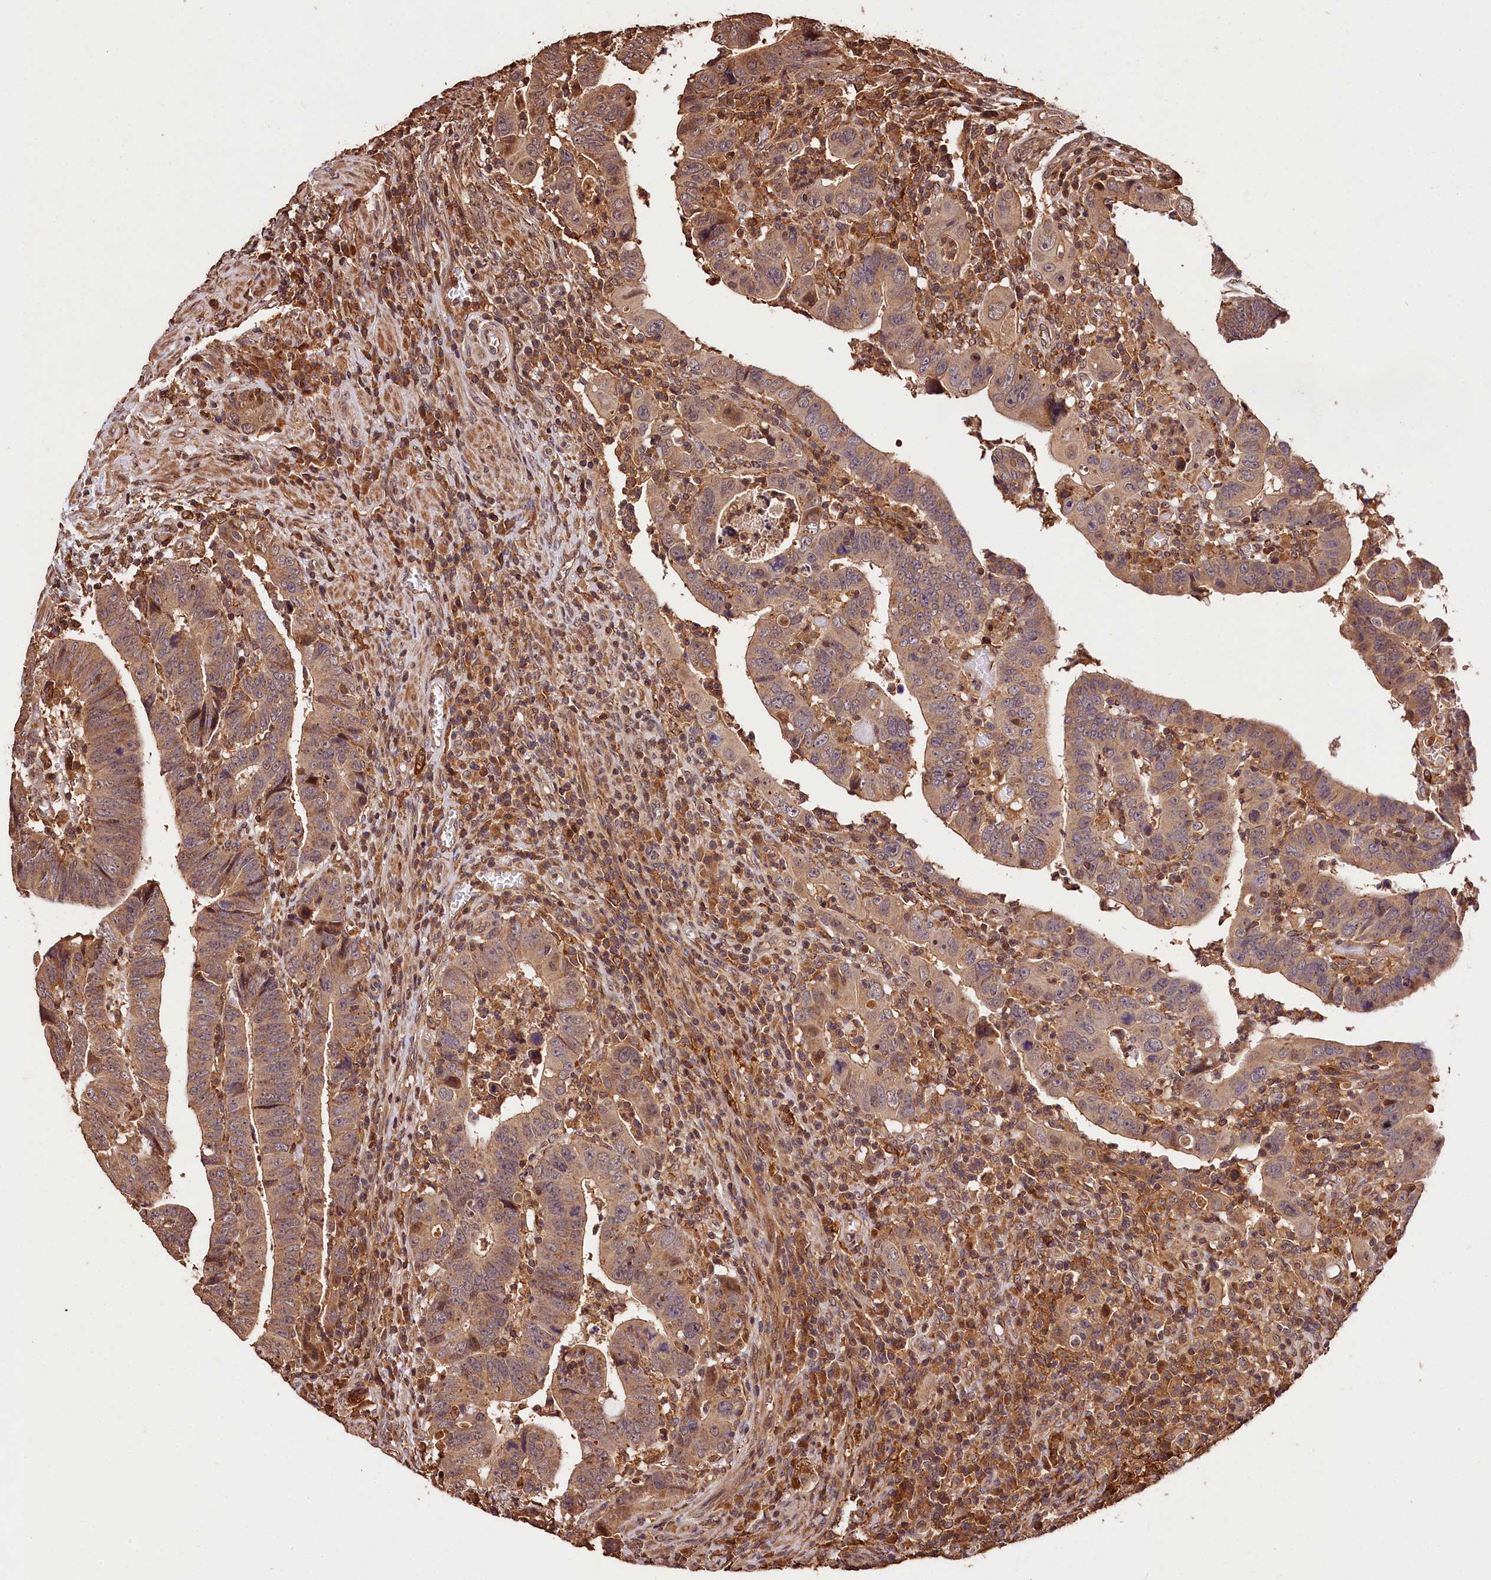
{"staining": {"intensity": "weak", "quantity": ">75%", "location": "cytoplasmic/membranous"}, "tissue": "colorectal cancer", "cell_type": "Tumor cells", "image_type": "cancer", "snomed": [{"axis": "morphology", "description": "Normal tissue, NOS"}, {"axis": "morphology", "description": "Adenocarcinoma, NOS"}, {"axis": "topography", "description": "Rectum"}], "caption": "The photomicrograph reveals a brown stain indicating the presence of a protein in the cytoplasmic/membranous of tumor cells in colorectal cancer (adenocarcinoma).", "gene": "KPTN", "patient": {"sex": "female", "age": 65}}